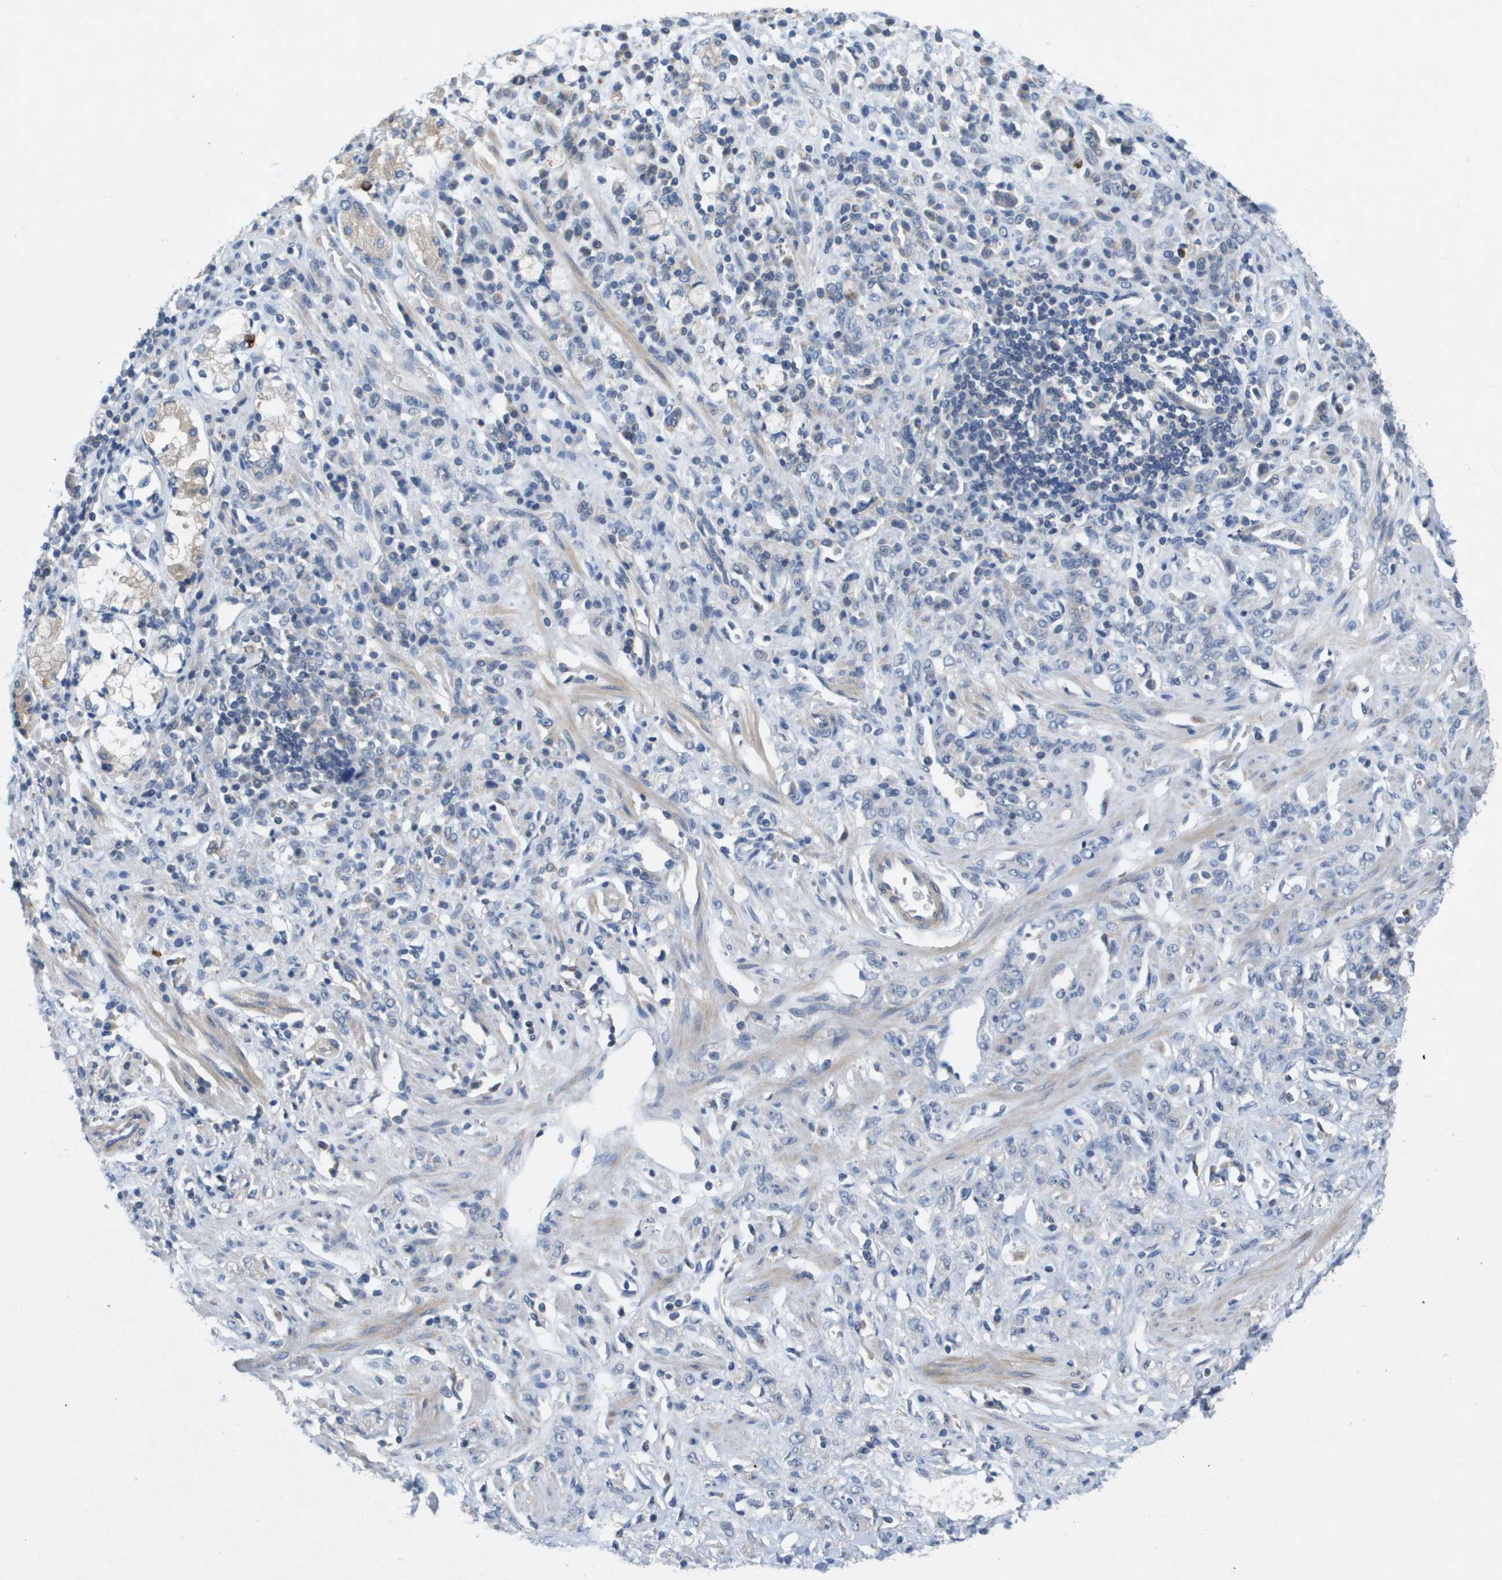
{"staining": {"intensity": "negative", "quantity": "none", "location": "none"}, "tissue": "stomach cancer", "cell_type": "Tumor cells", "image_type": "cancer", "snomed": [{"axis": "morphology", "description": "Normal tissue, NOS"}, {"axis": "morphology", "description": "Adenocarcinoma, NOS"}, {"axis": "topography", "description": "Stomach"}], "caption": "Stomach cancer was stained to show a protein in brown. There is no significant staining in tumor cells. Brightfield microscopy of immunohistochemistry (IHC) stained with DAB (3,3'-diaminobenzidine) (brown) and hematoxylin (blue), captured at high magnification.", "gene": "B3GNT5", "patient": {"sex": "male", "age": 82}}